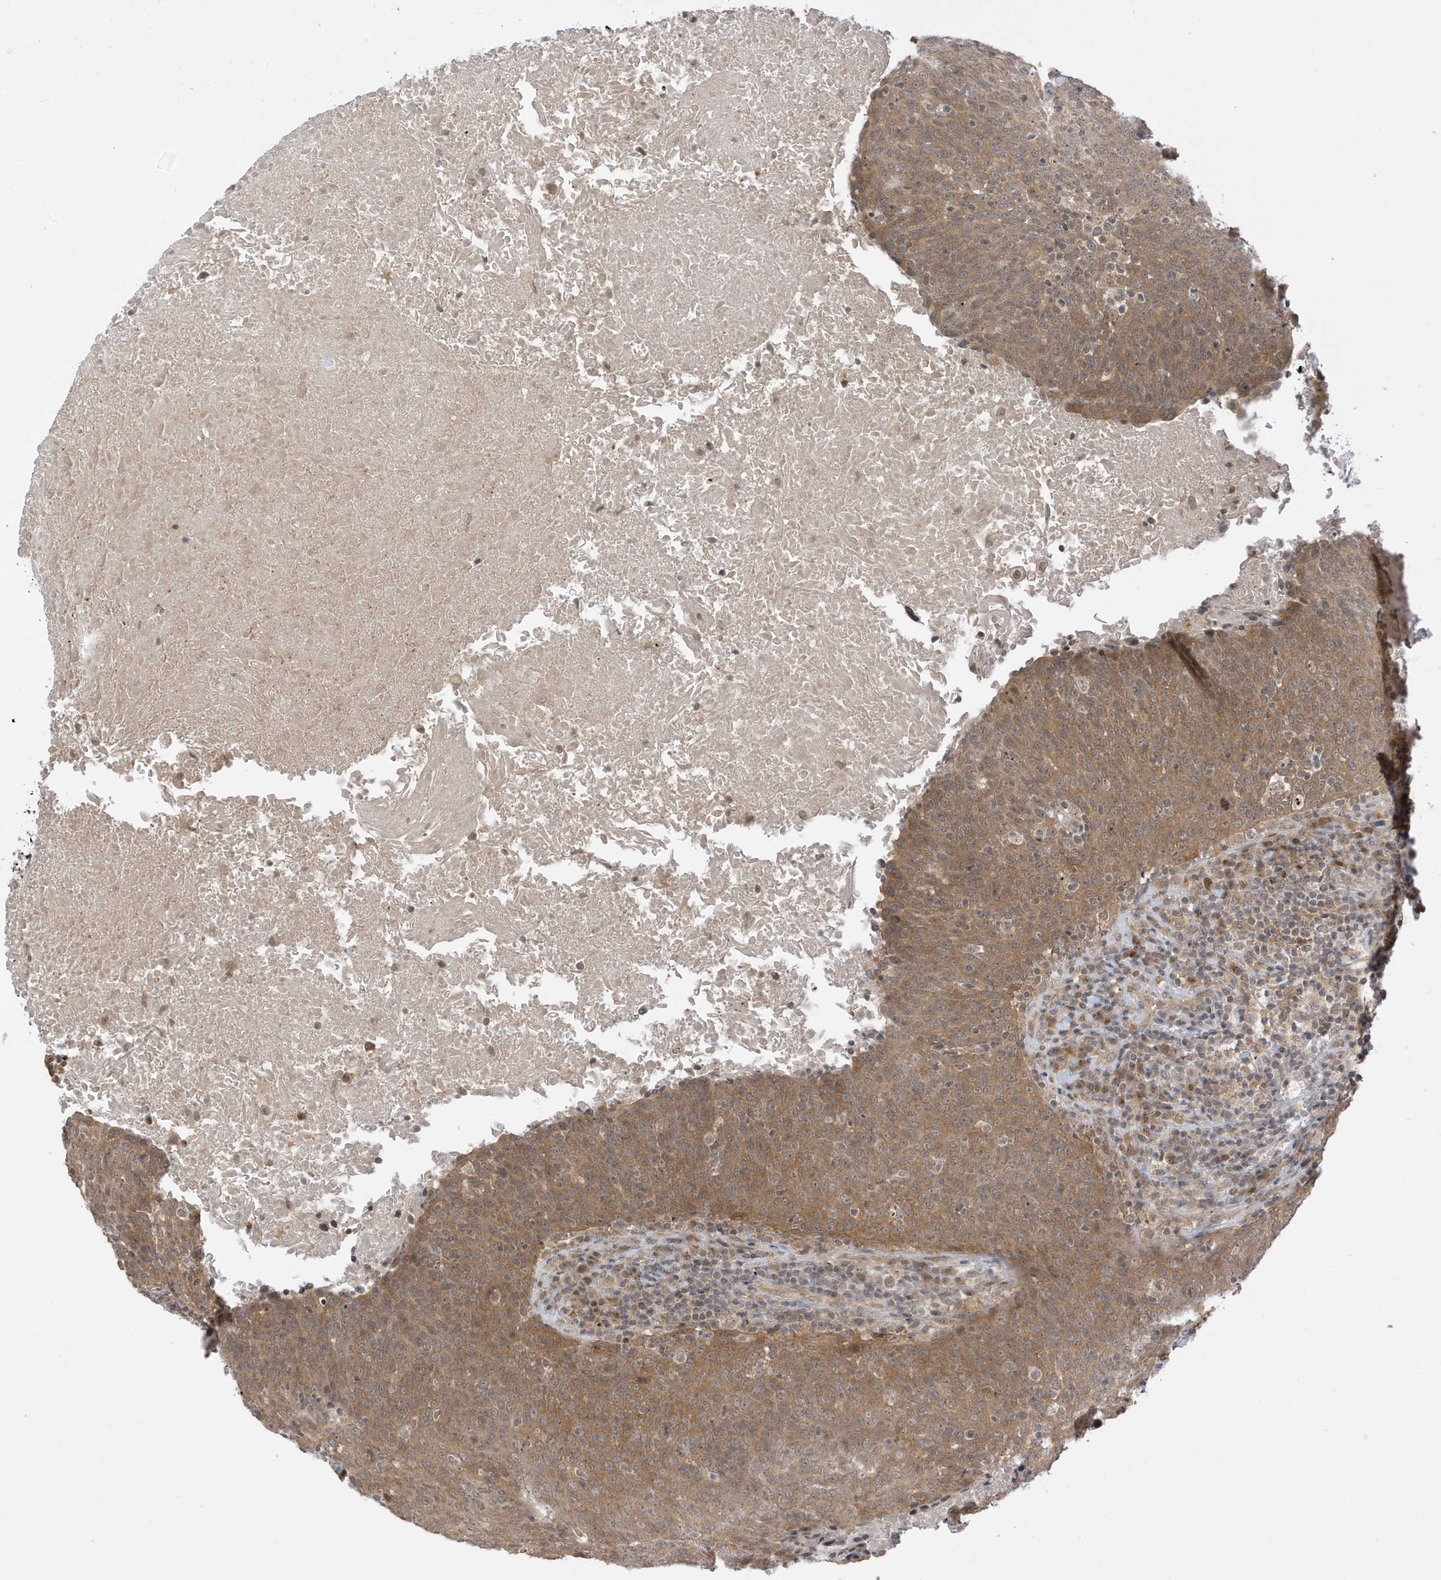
{"staining": {"intensity": "moderate", "quantity": ">75%", "location": "cytoplasmic/membranous"}, "tissue": "head and neck cancer", "cell_type": "Tumor cells", "image_type": "cancer", "snomed": [{"axis": "morphology", "description": "Squamous cell carcinoma, NOS"}, {"axis": "morphology", "description": "Squamous cell carcinoma, metastatic, NOS"}, {"axis": "topography", "description": "Lymph node"}, {"axis": "topography", "description": "Head-Neck"}], "caption": "Protein staining demonstrates moderate cytoplasmic/membranous positivity in approximately >75% of tumor cells in head and neck cancer (metastatic squamous cell carcinoma). The staining was performed using DAB (3,3'-diaminobenzidine) to visualize the protein expression in brown, while the nuclei were stained in blue with hematoxylin (Magnification: 20x).", "gene": "TAB3", "patient": {"sex": "male", "age": 62}}